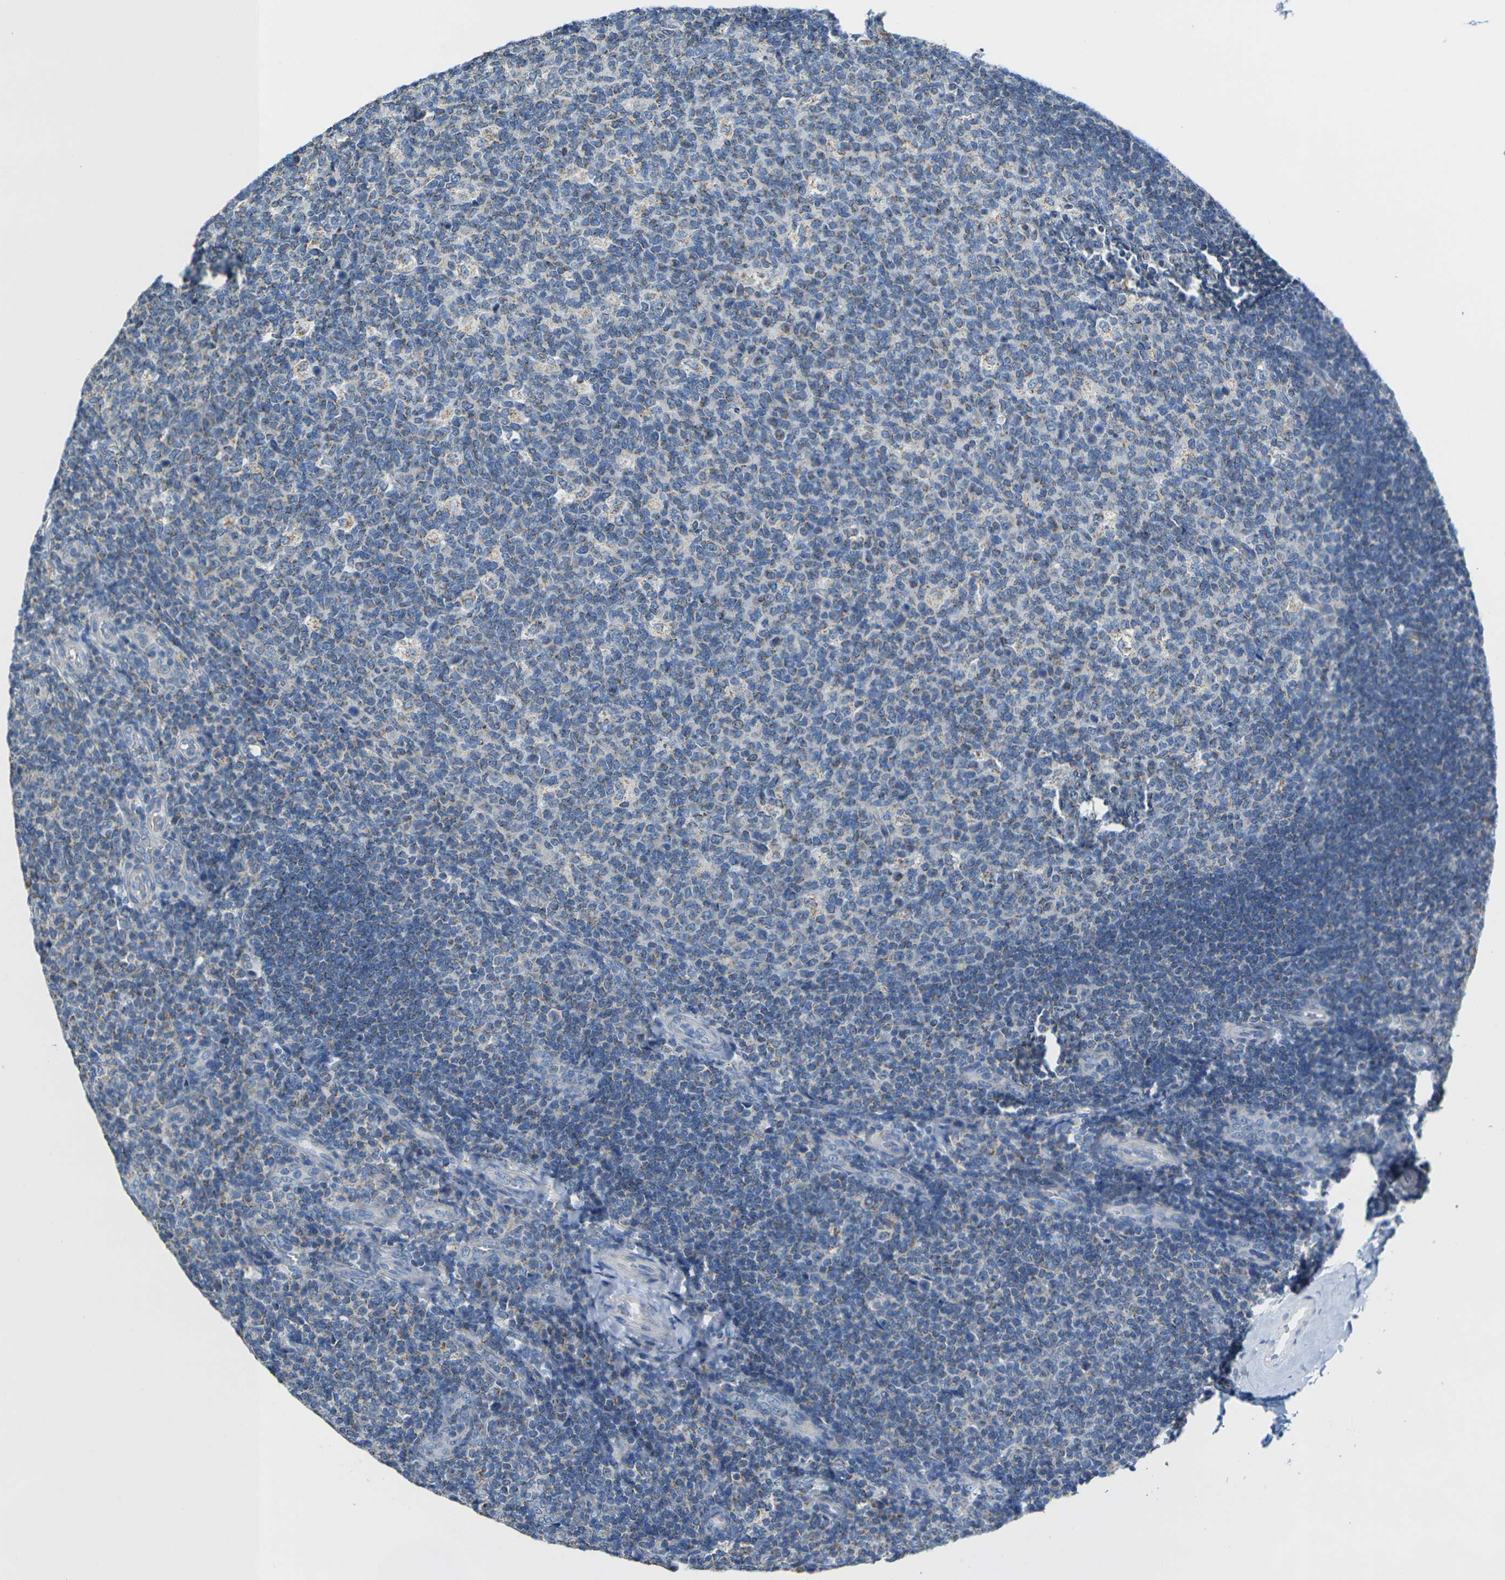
{"staining": {"intensity": "moderate", "quantity": "<25%", "location": "cytoplasmic/membranous"}, "tissue": "tonsil", "cell_type": "Germinal center cells", "image_type": "normal", "snomed": [{"axis": "morphology", "description": "Normal tissue, NOS"}, {"axis": "topography", "description": "Tonsil"}], "caption": "This photomicrograph demonstrates immunohistochemistry staining of unremarkable human tonsil, with low moderate cytoplasmic/membranous positivity in approximately <25% of germinal center cells.", "gene": "TMEM204", "patient": {"sex": "male", "age": 17}}